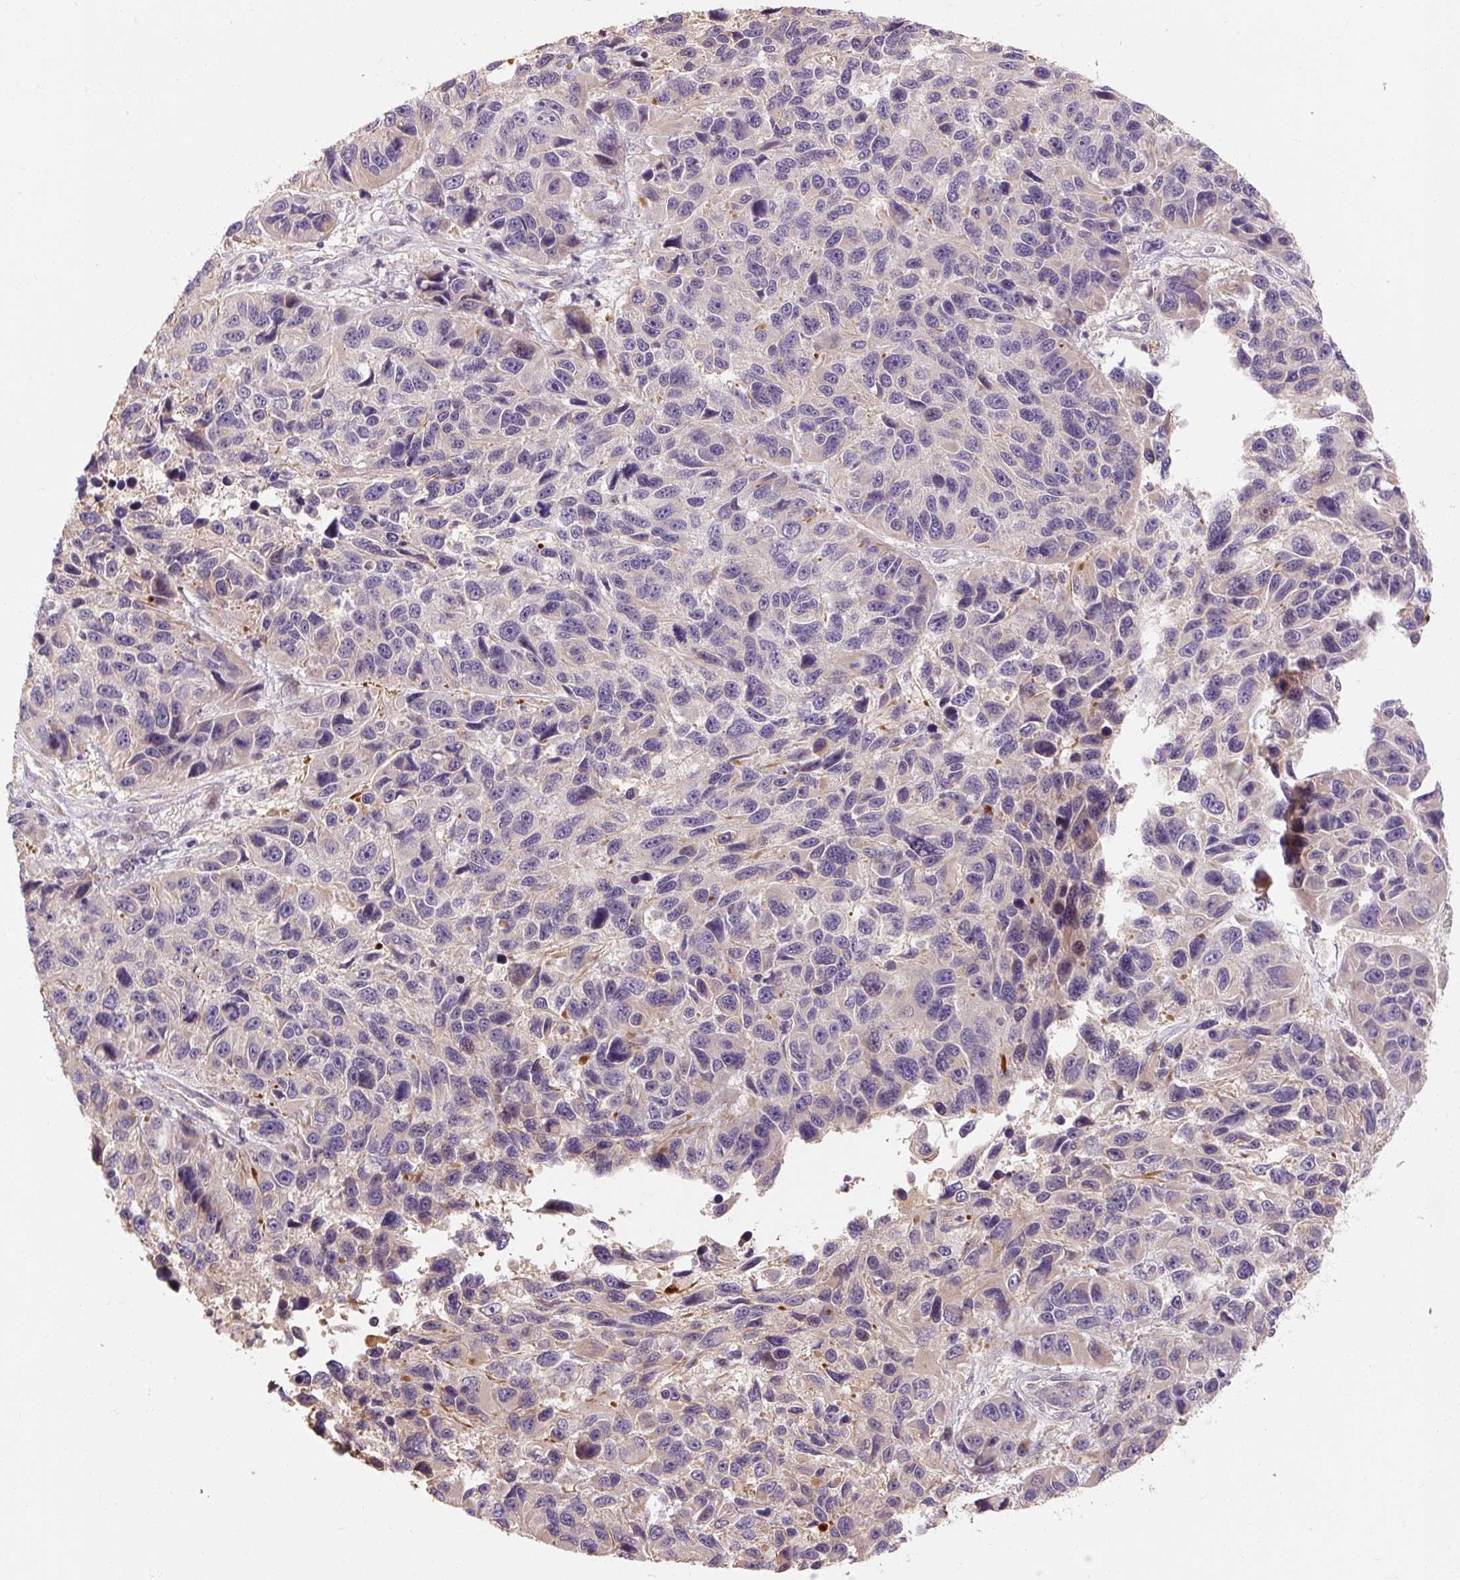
{"staining": {"intensity": "negative", "quantity": "none", "location": "none"}, "tissue": "melanoma", "cell_type": "Tumor cells", "image_type": "cancer", "snomed": [{"axis": "morphology", "description": "Malignant melanoma, NOS"}, {"axis": "topography", "description": "Skin"}], "caption": "Immunohistochemical staining of malignant melanoma demonstrates no significant staining in tumor cells. The staining was performed using DAB (3,3'-diaminobenzidine) to visualize the protein expression in brown, while the nuclei were stained in blue with hematoxylin (Magnification: 20x).", "gene": "RB1CC1", "patient": {"sex": "male", "age": 53}}